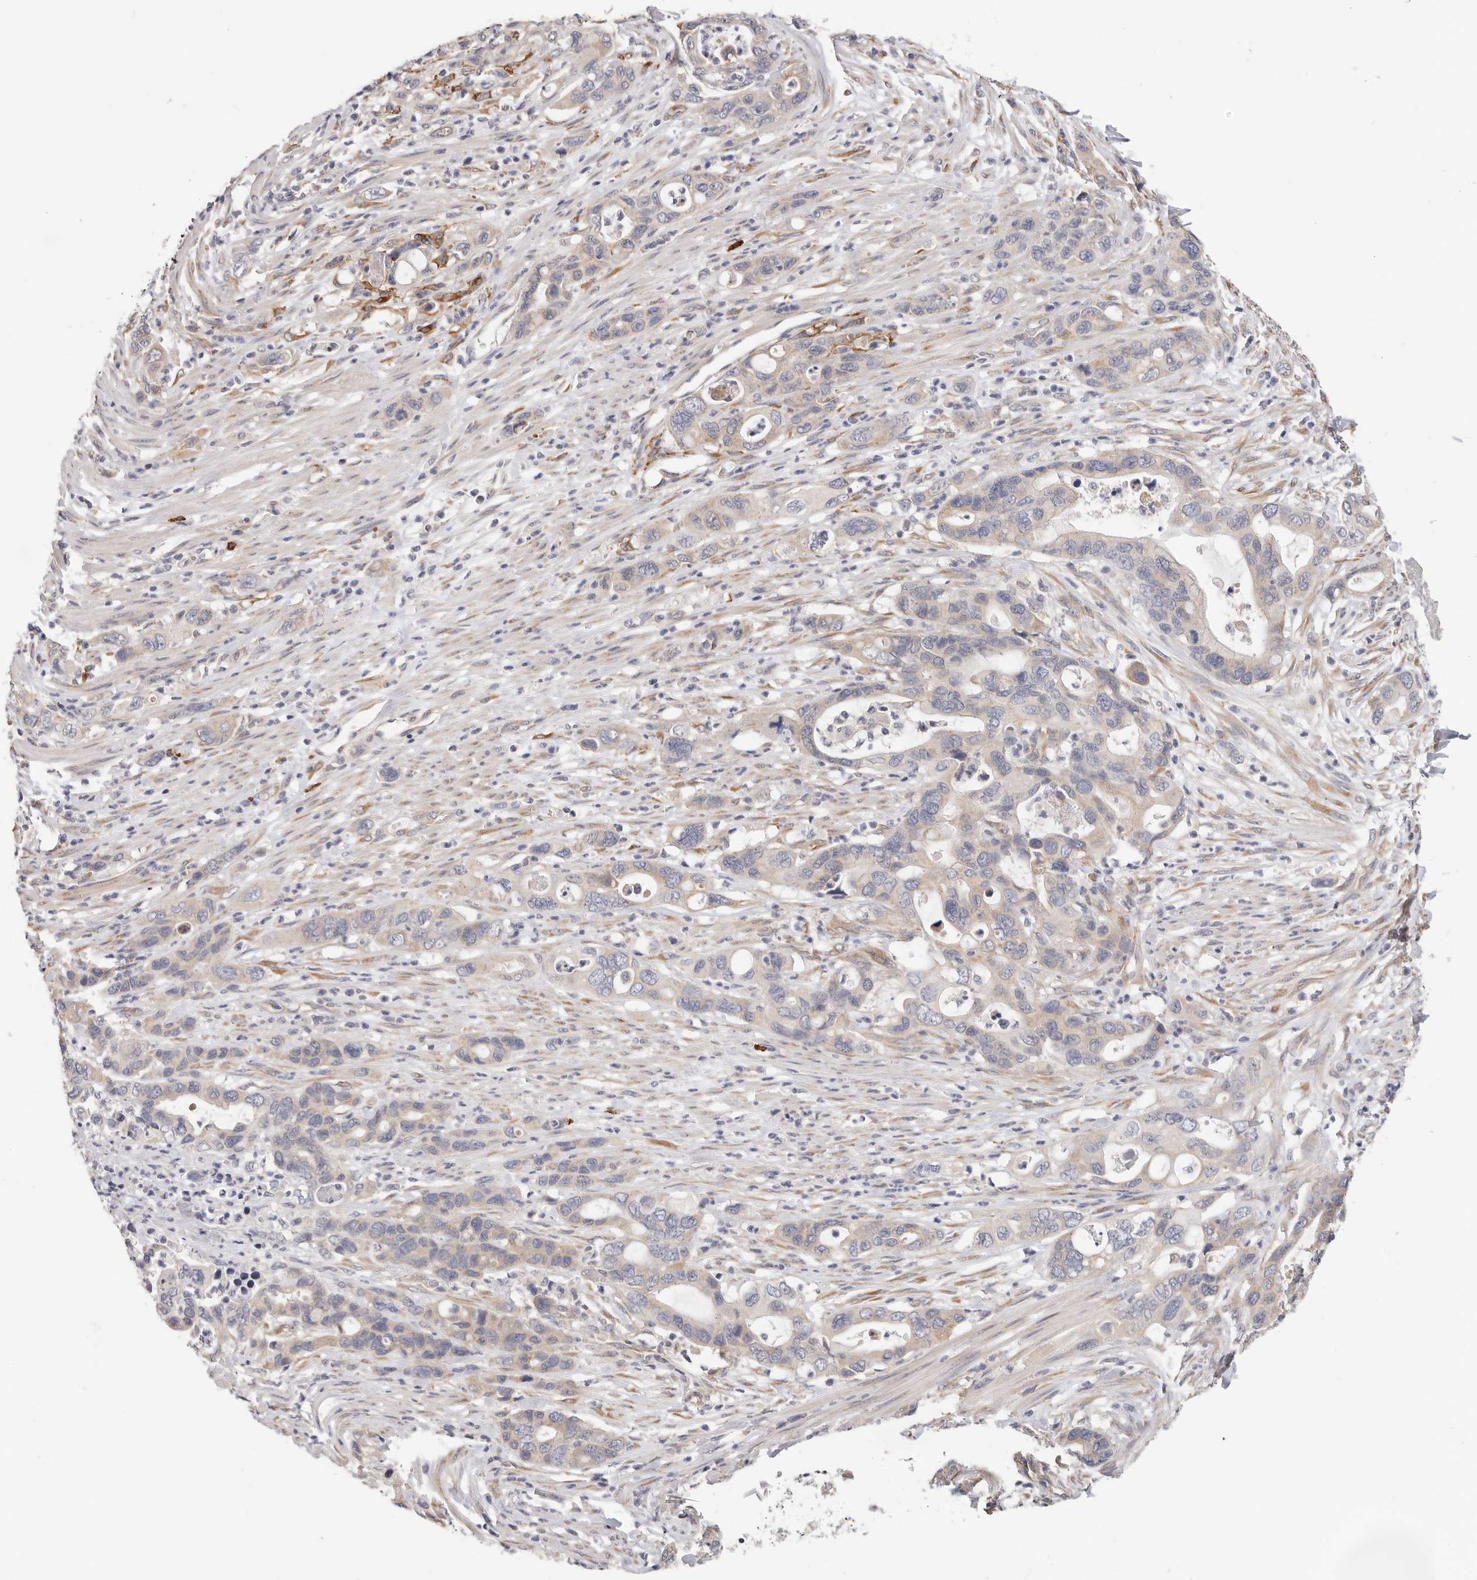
{"staining": {"intensity": "weak", "quantity": "25%-75%", "location": "cytoplasmic/membranous"}, "tissue": "pancreatic cancer", "cell_type": "Tumor cells", "image_type": "cancer", "snomed": [{"axis": "morphology", "description": "Adenocarcinoma, NOS"}, {"axis": "topography", "description": "Pancreas"}], "caption": "A brown stain highlights weak cytoplasmic/membranous expression of a protein in human adenocarcinoma (pancreatic) tumor cells.", "gene": "AFDN", "patient": {"sex": "female", "age": 71}}